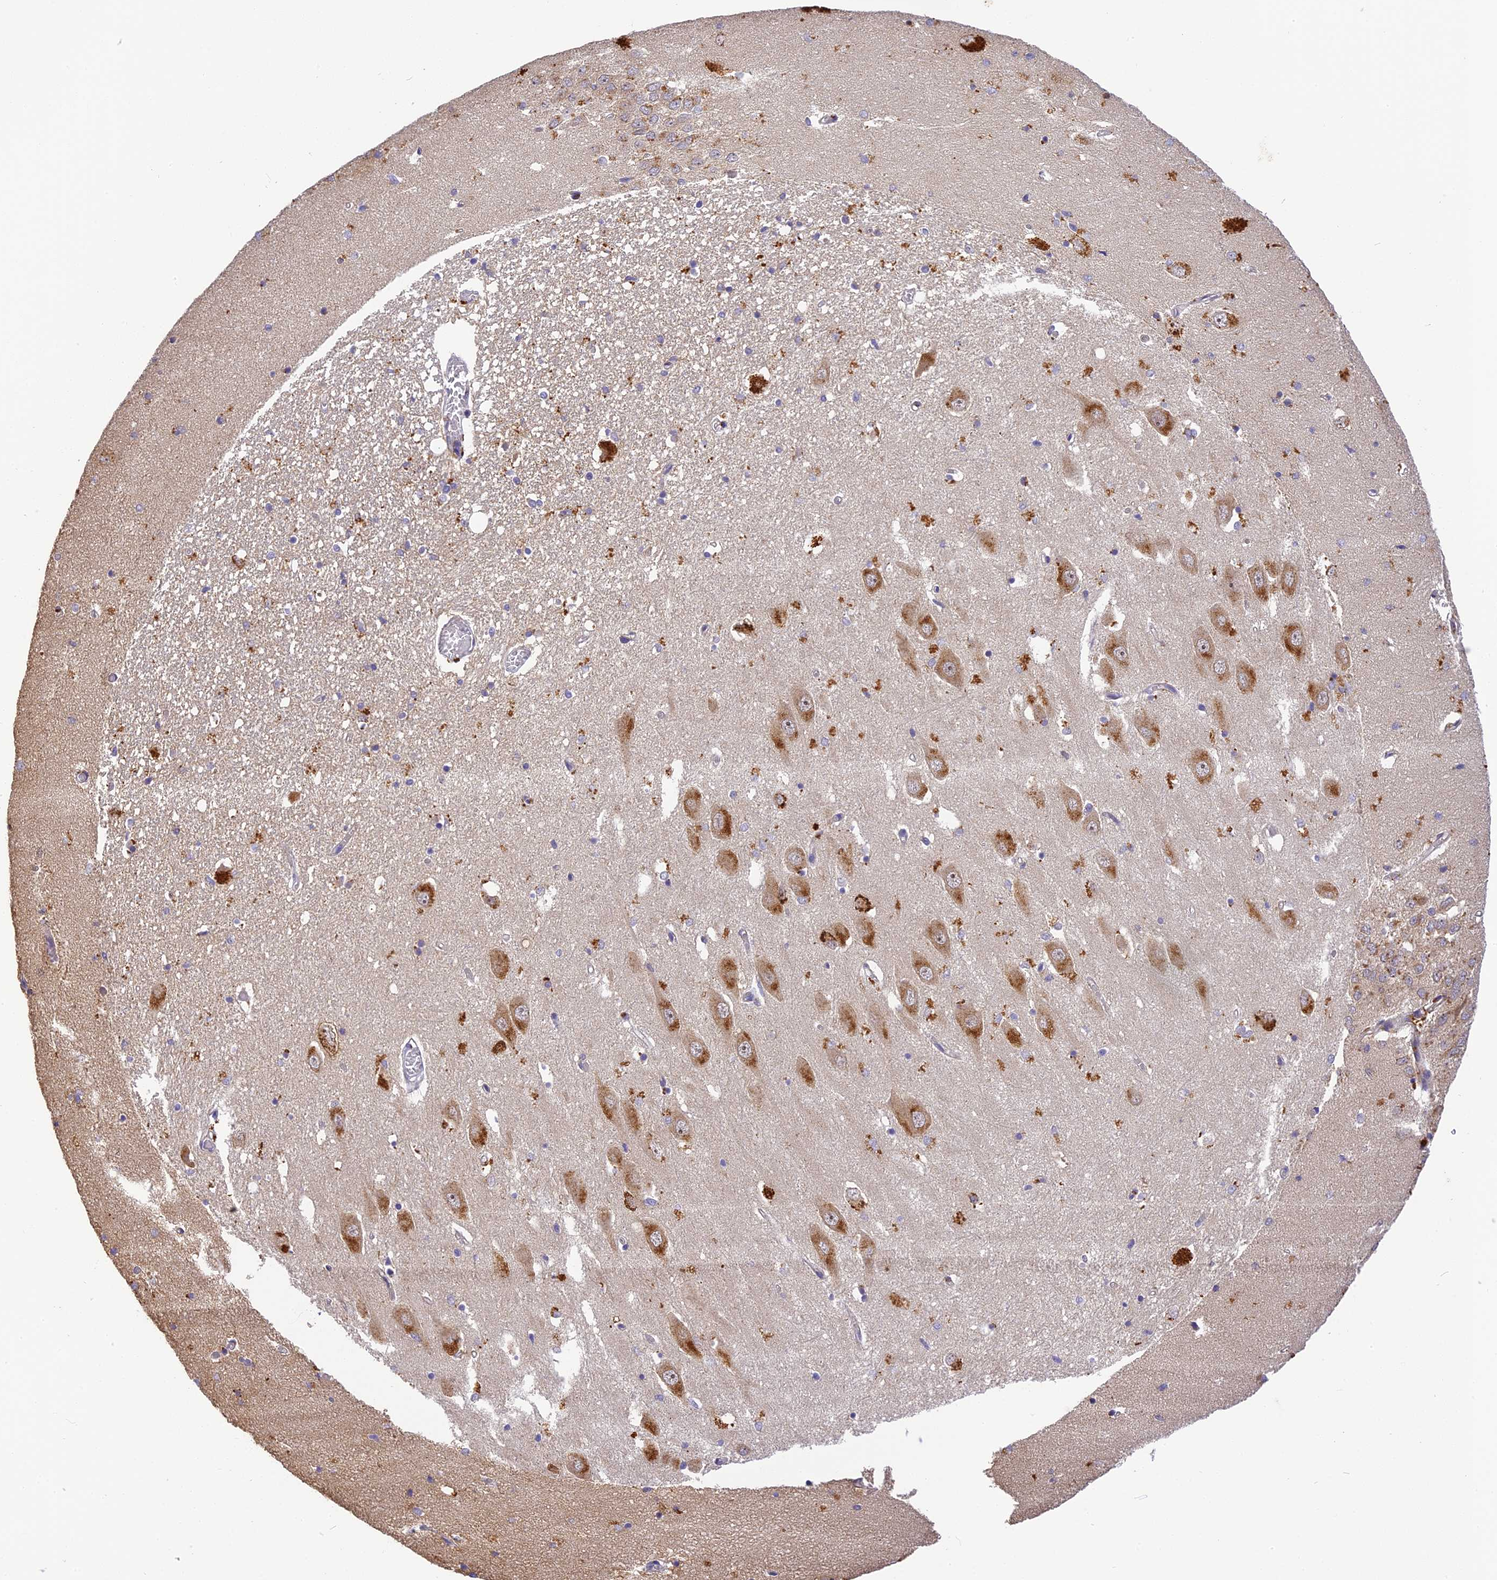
{"staining": {"intensity": "weak", "quantity": "<25%", "location": "cytoplasmic/membranous"}, "tissue": "hippocampus", "cell_type": "Glial cells", "image_type": "normal", "snomed": [{"axis": "morphology", "description": "Normal tissue, NOS"}, {"axis": "topography", "description": "Hippocampus"}], "caption": "Immunohistochemistry photomicrograph of normal hippocampus: hippocampus stained with DAB shows no significant protein staining in glial cells. Brightfield microscopy of IHC stained with DAB (brown) and hematoxylin (blue), captured at high magnification.", "gene": "FNIP2", "patient": {"sex": "female", "age": 64}}